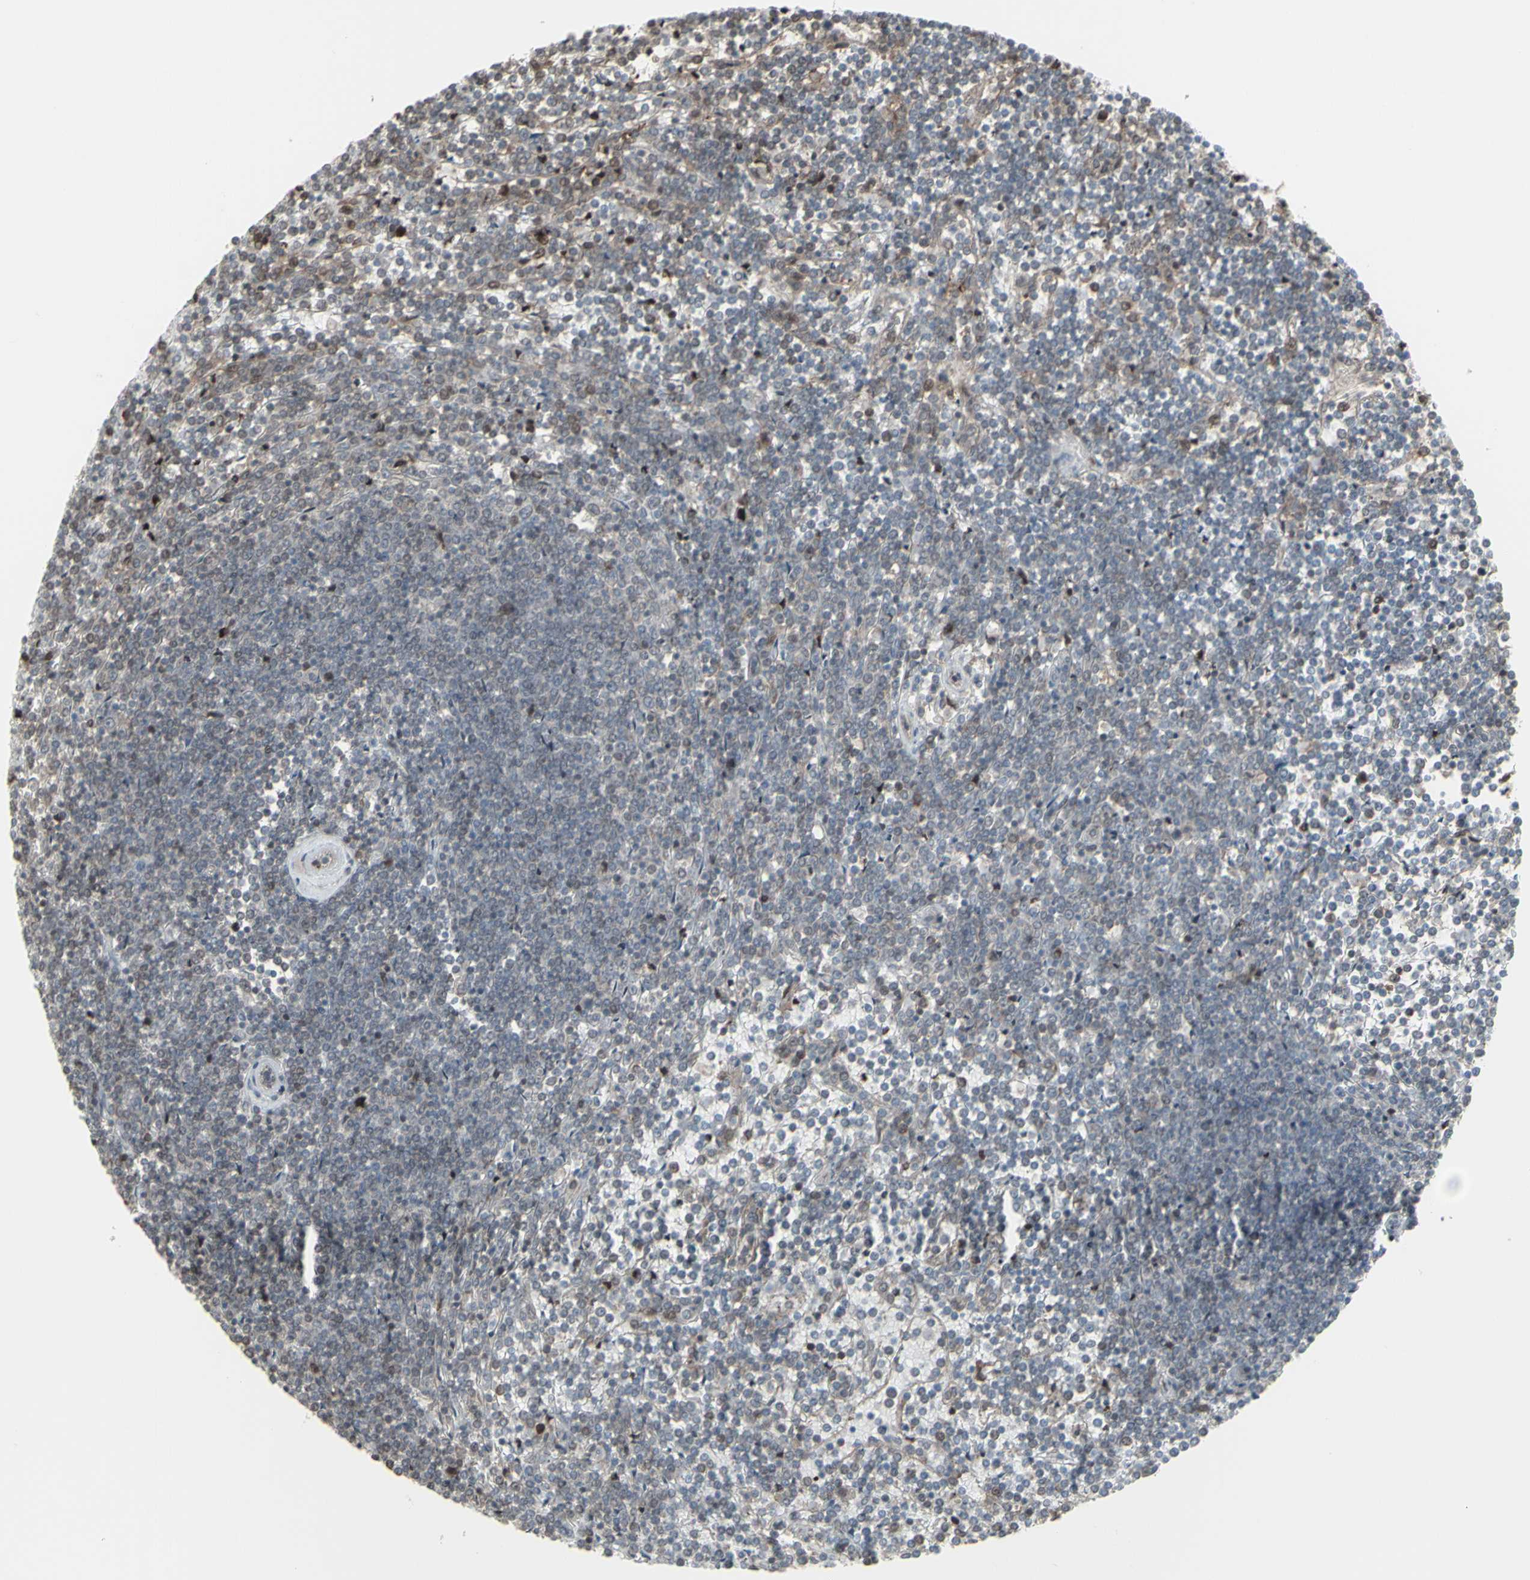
{"staining": {"intensity": "negative", "quantity": "none", "location": "none"}, "tissue": "lymphoma", "cell_type": "Tumor cells", "image_type": "cancer", "snomed": [{"axis": "morphology", "description": "Malignant lymphoma, non-Hodgkin's type, Low grade"}, {"axis": "topography", "description": "Spleen"}], "caption": "Tumor cells are negative for brown protein staining in low-grade malignant lymphoma, non-Hodgkin's type.", "gene": "CD33", "patient": {"sex": "female", "age": 19}}